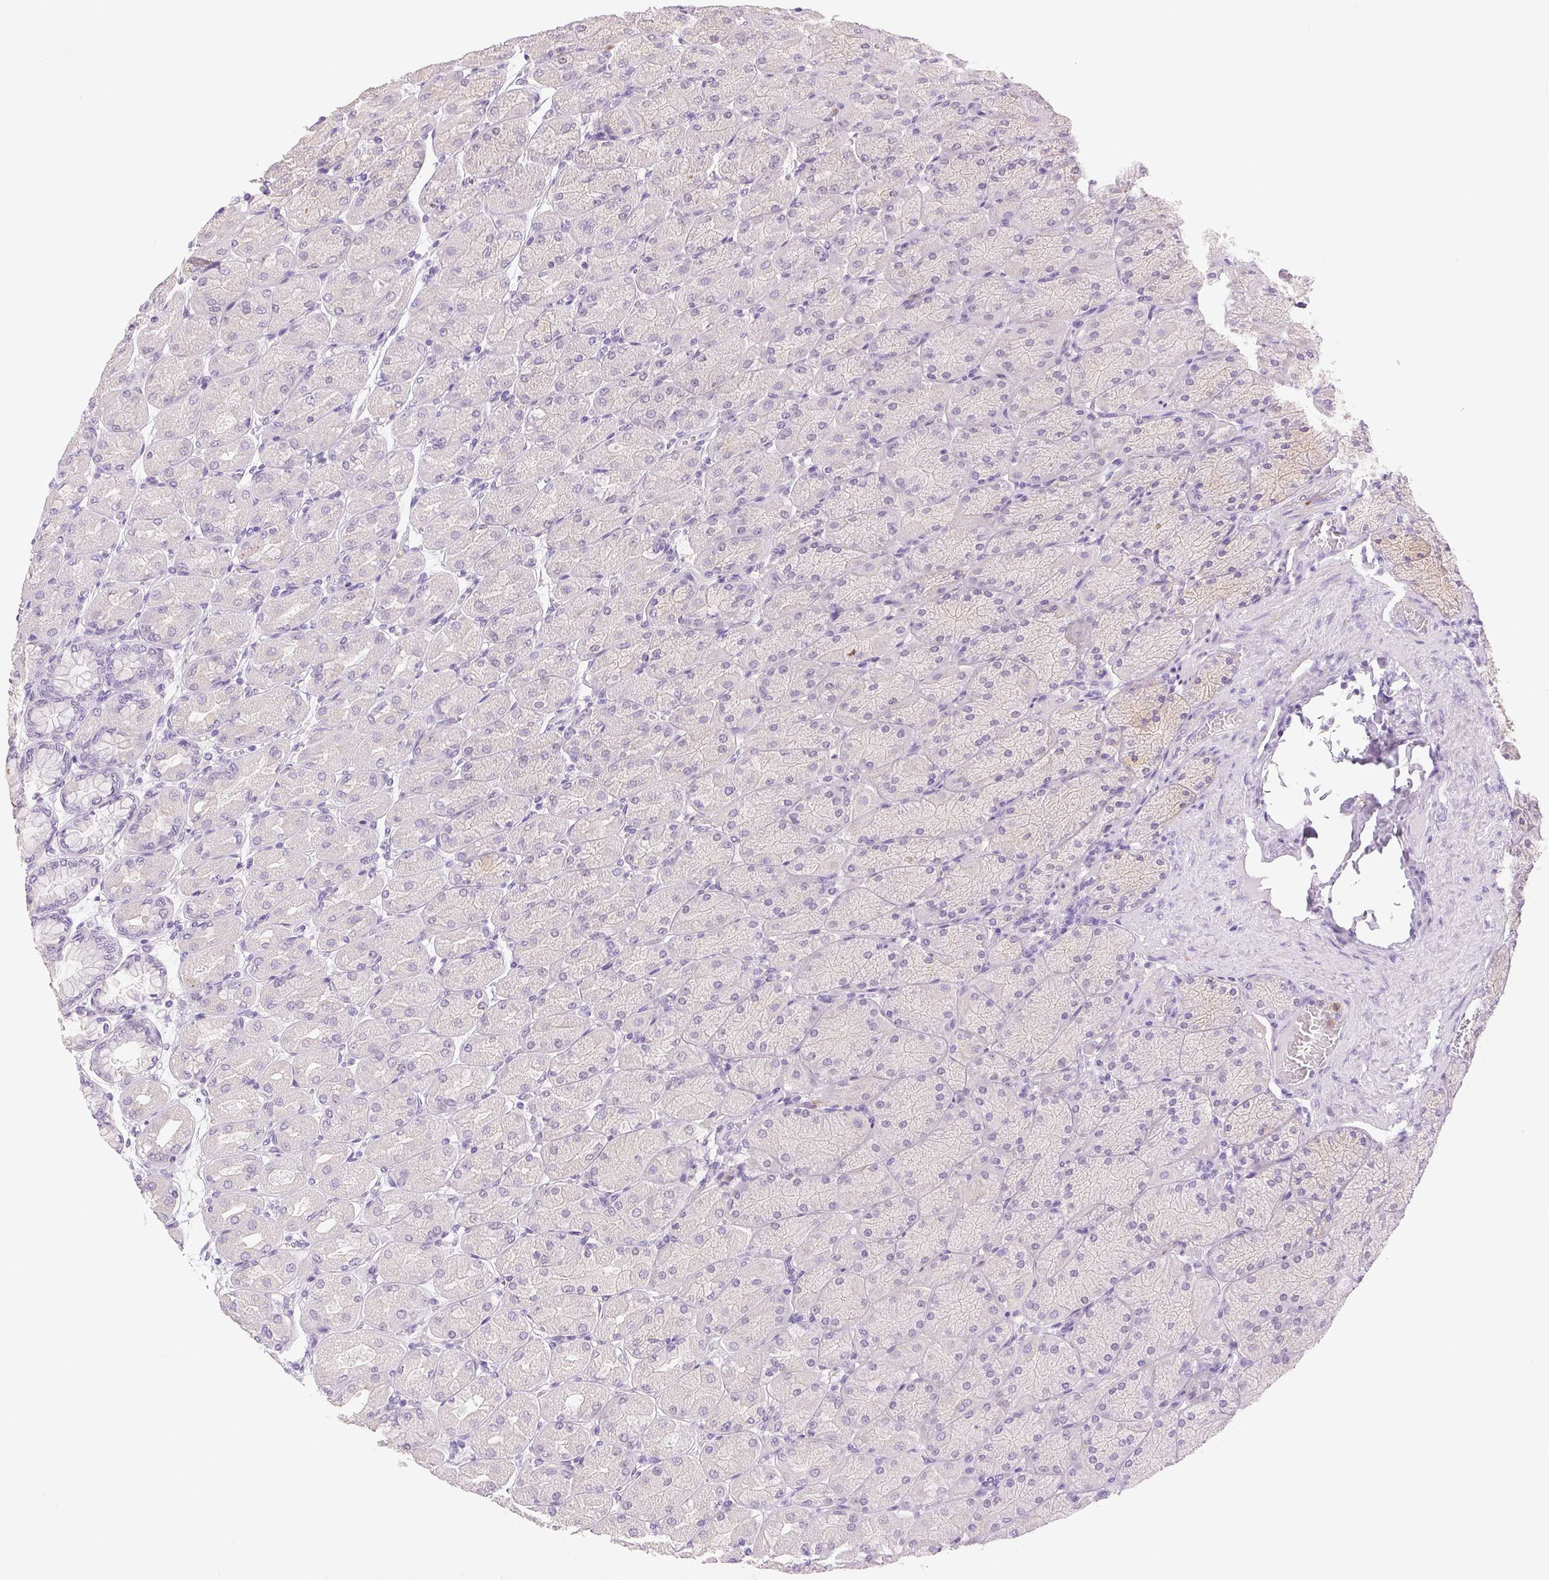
{"staining": {"intensity": "moderate", "quantity": "<25%", "location": "cytoplasmic/membranous"}, "tissue": "stomach", "cell_type": "Glandular cells", "image_type": "normal", "snomed": [{"axis": "morphology", "description": "Normal tissue, NOS"}, {"axis": "topography", "description": "Stomach, upper"}], "caption": "A brown stain highlights moderate cytoplasmic/membranous staining of a protein in glandular cells of unremarkable human stomach.", "gene": "EMX2", "patient": {"sex": "female", "age": 56}}